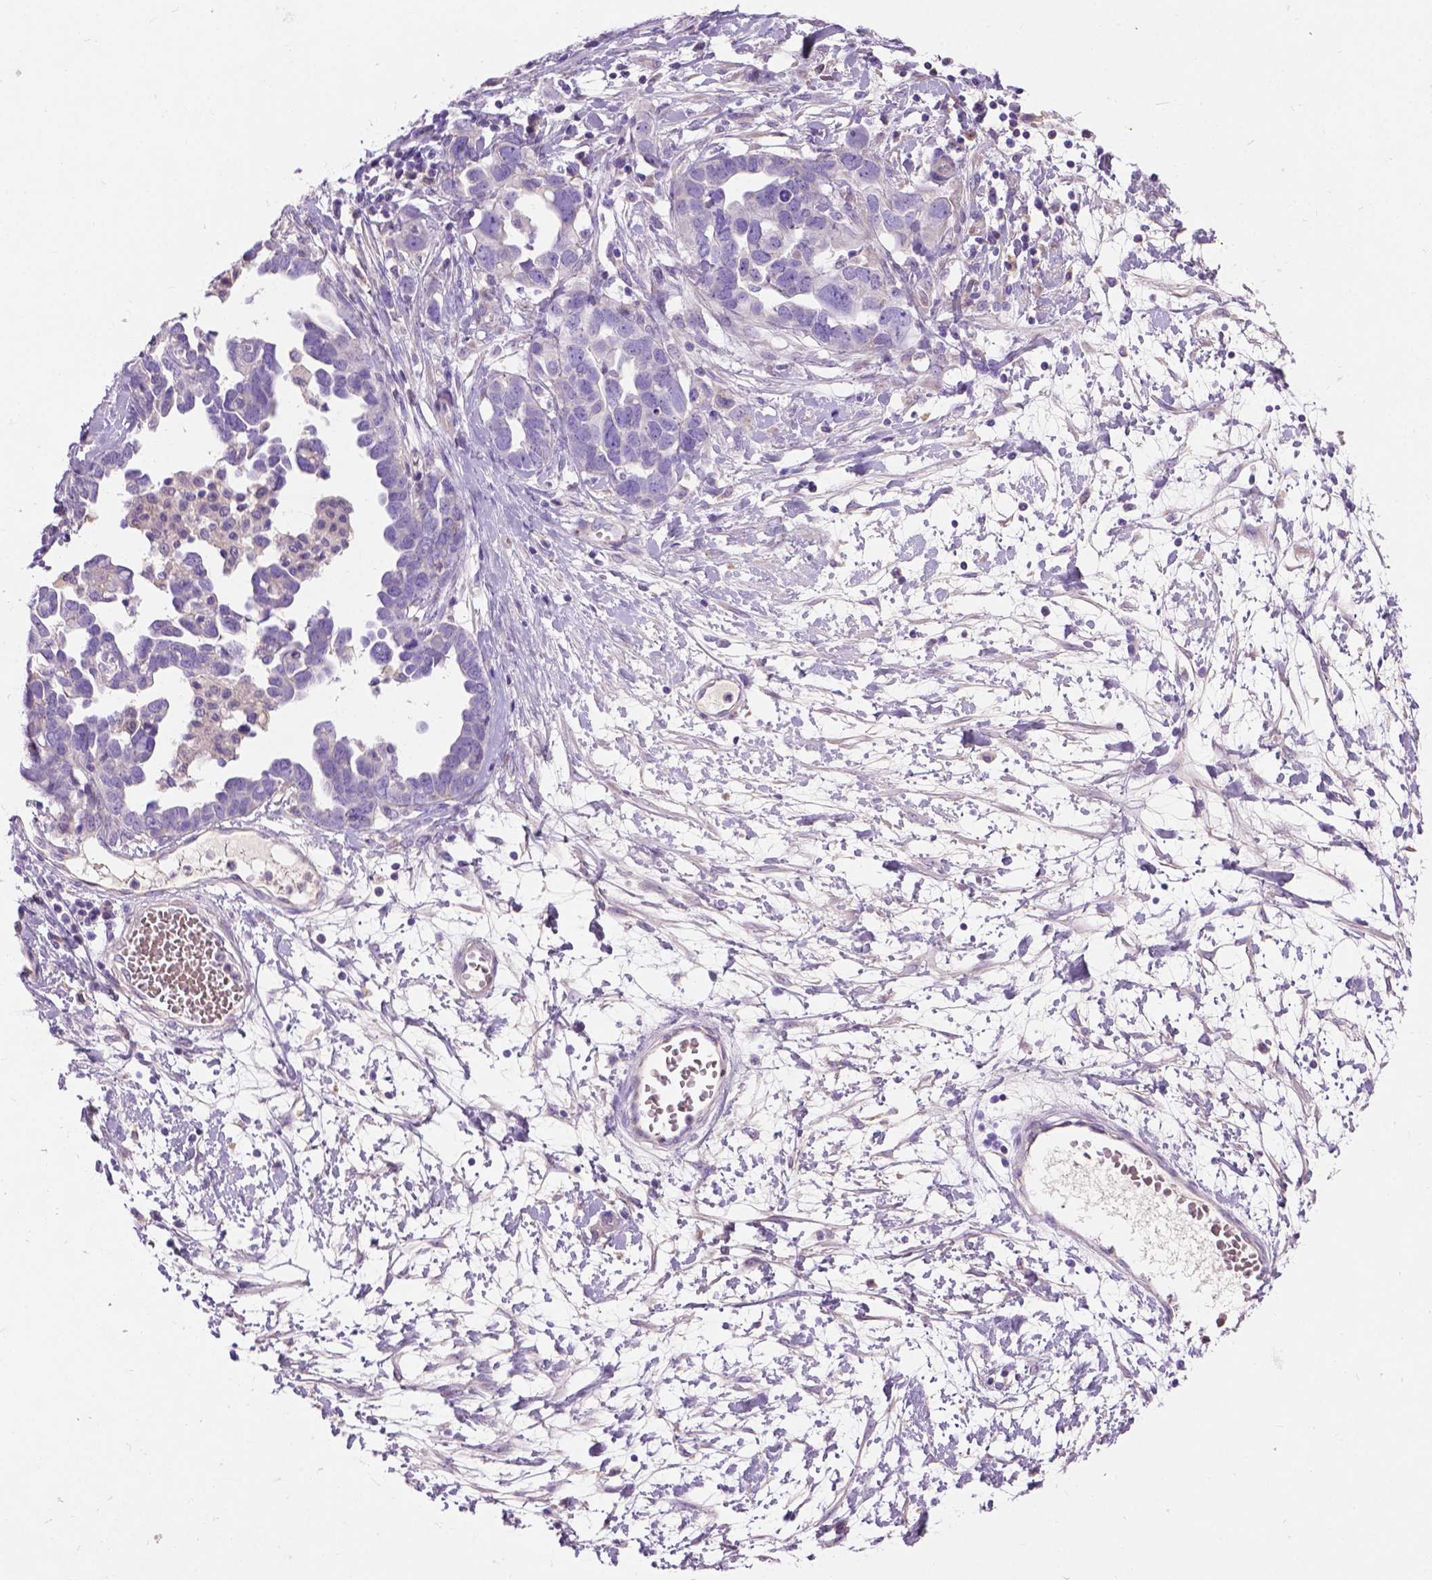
{"staining": {"intensity": "negative", "quantity": "none", "location": "none"}, "tissue": "ovarian cancer", "cell_type": "Tumor cells", "image_type": "cancer", "snomed": [{"axis": "morphology", "description": "Cystadenocarcinoma, serous, NOS"}, {"axis": "topography", "description": "Ovary"}], "caption": "The immunohistochemistry image has no significant positivity in tumor cells of ovarian cancer tissue.", "gene": "NOXO1", "patient": {"sex": "female", "age": 54}}